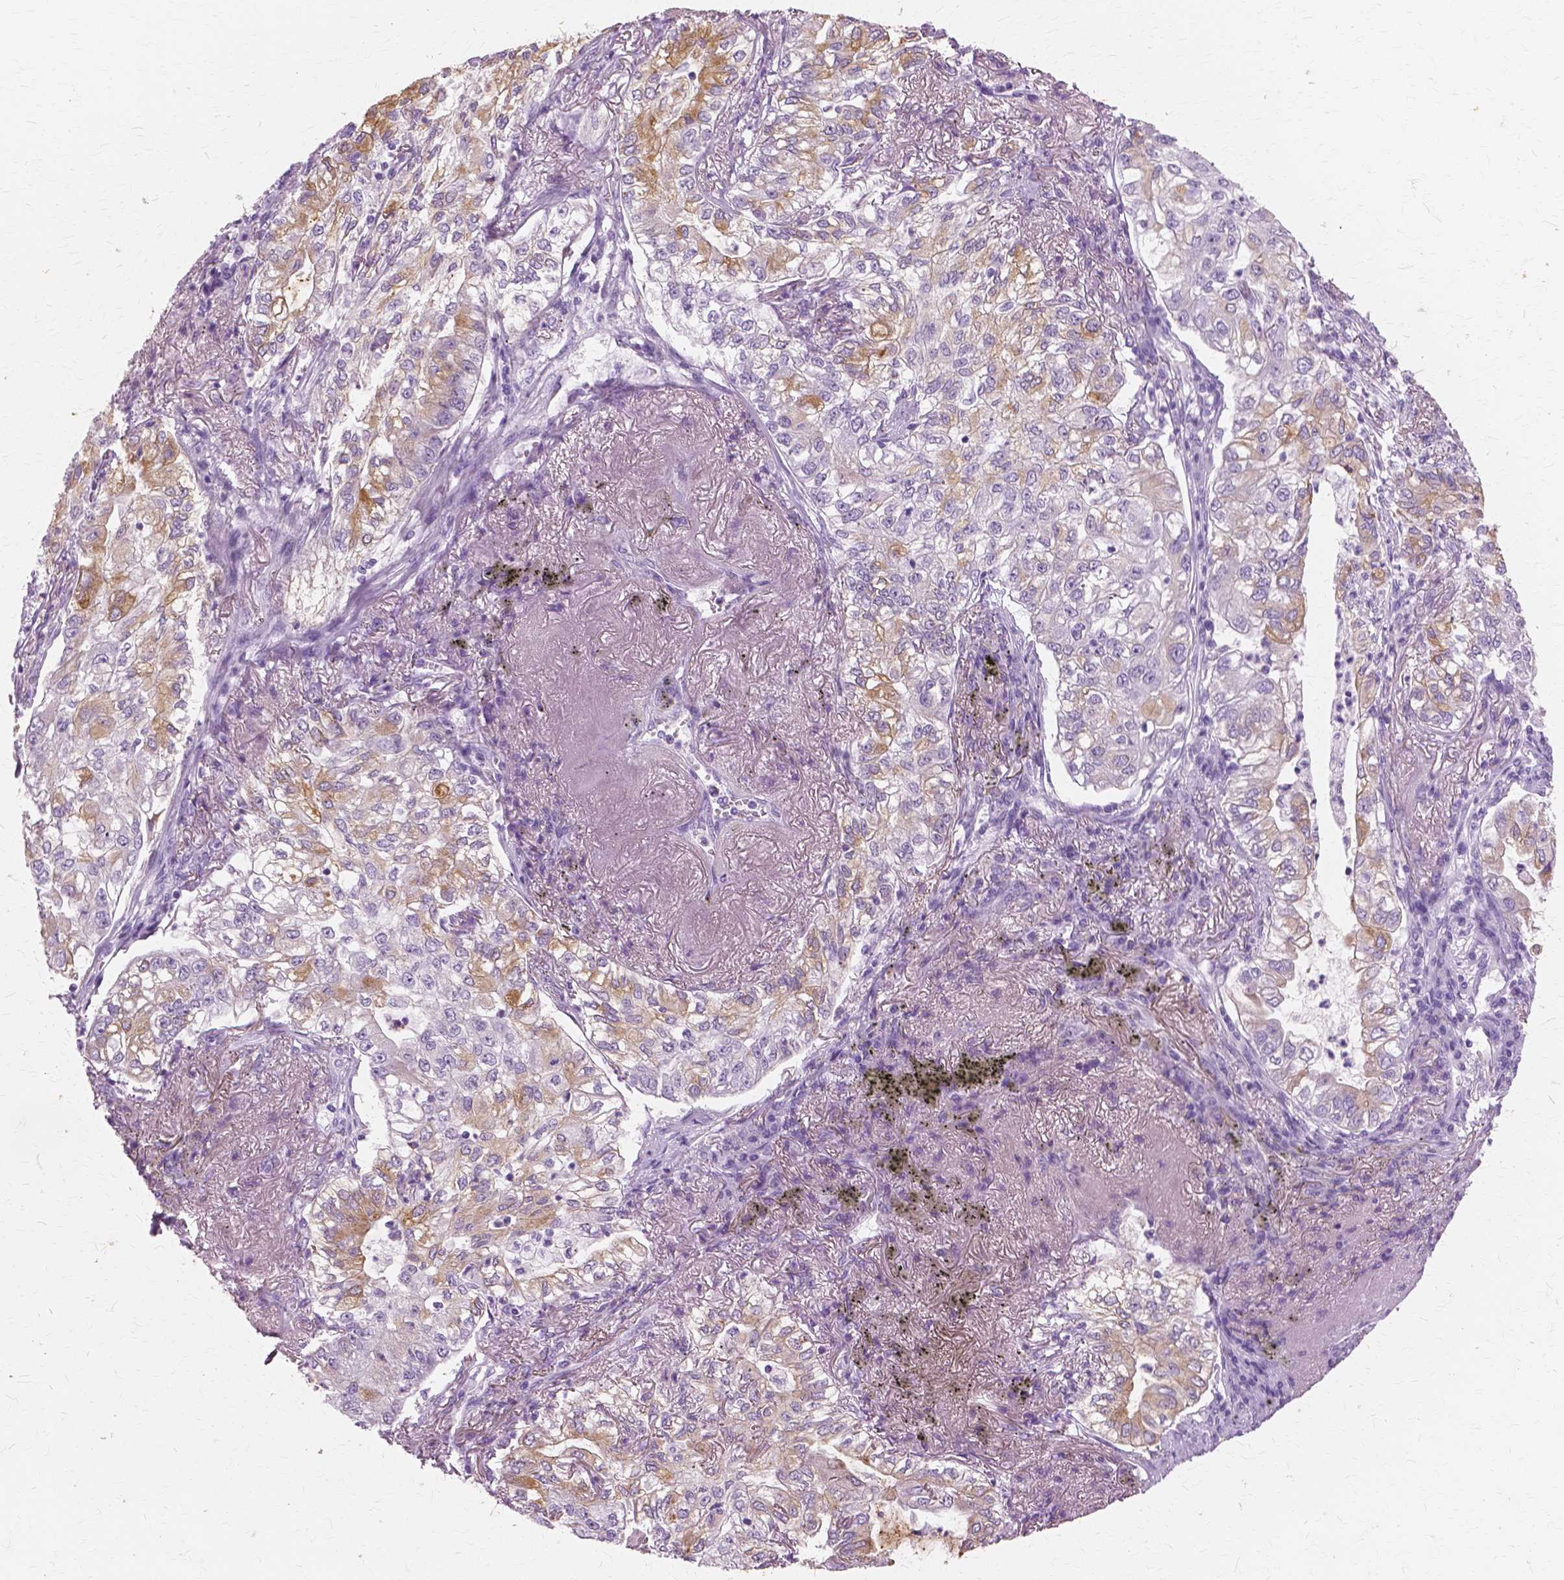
{"staining": {"intensity": "moderate", "quantity": "25%-75%", "location": "cytoplasmic/membranous"}, "tissue": "lung cancer", "cell_type": "Tumor cells", "image_type": "cancer", "snomed": [{"axis": "morphology", "description": "Adenocarcinoma, NOS"}, {"axis": "topography", "description": "Lung"}], "caption": "Protein staining of lung cancer tissue exhibits moderate cytoplasmic/membranous expression in approximately 25%-75% of tumor cells.", "gene": "SFTPD", "patient": {"sex": "female", "age": 73}}